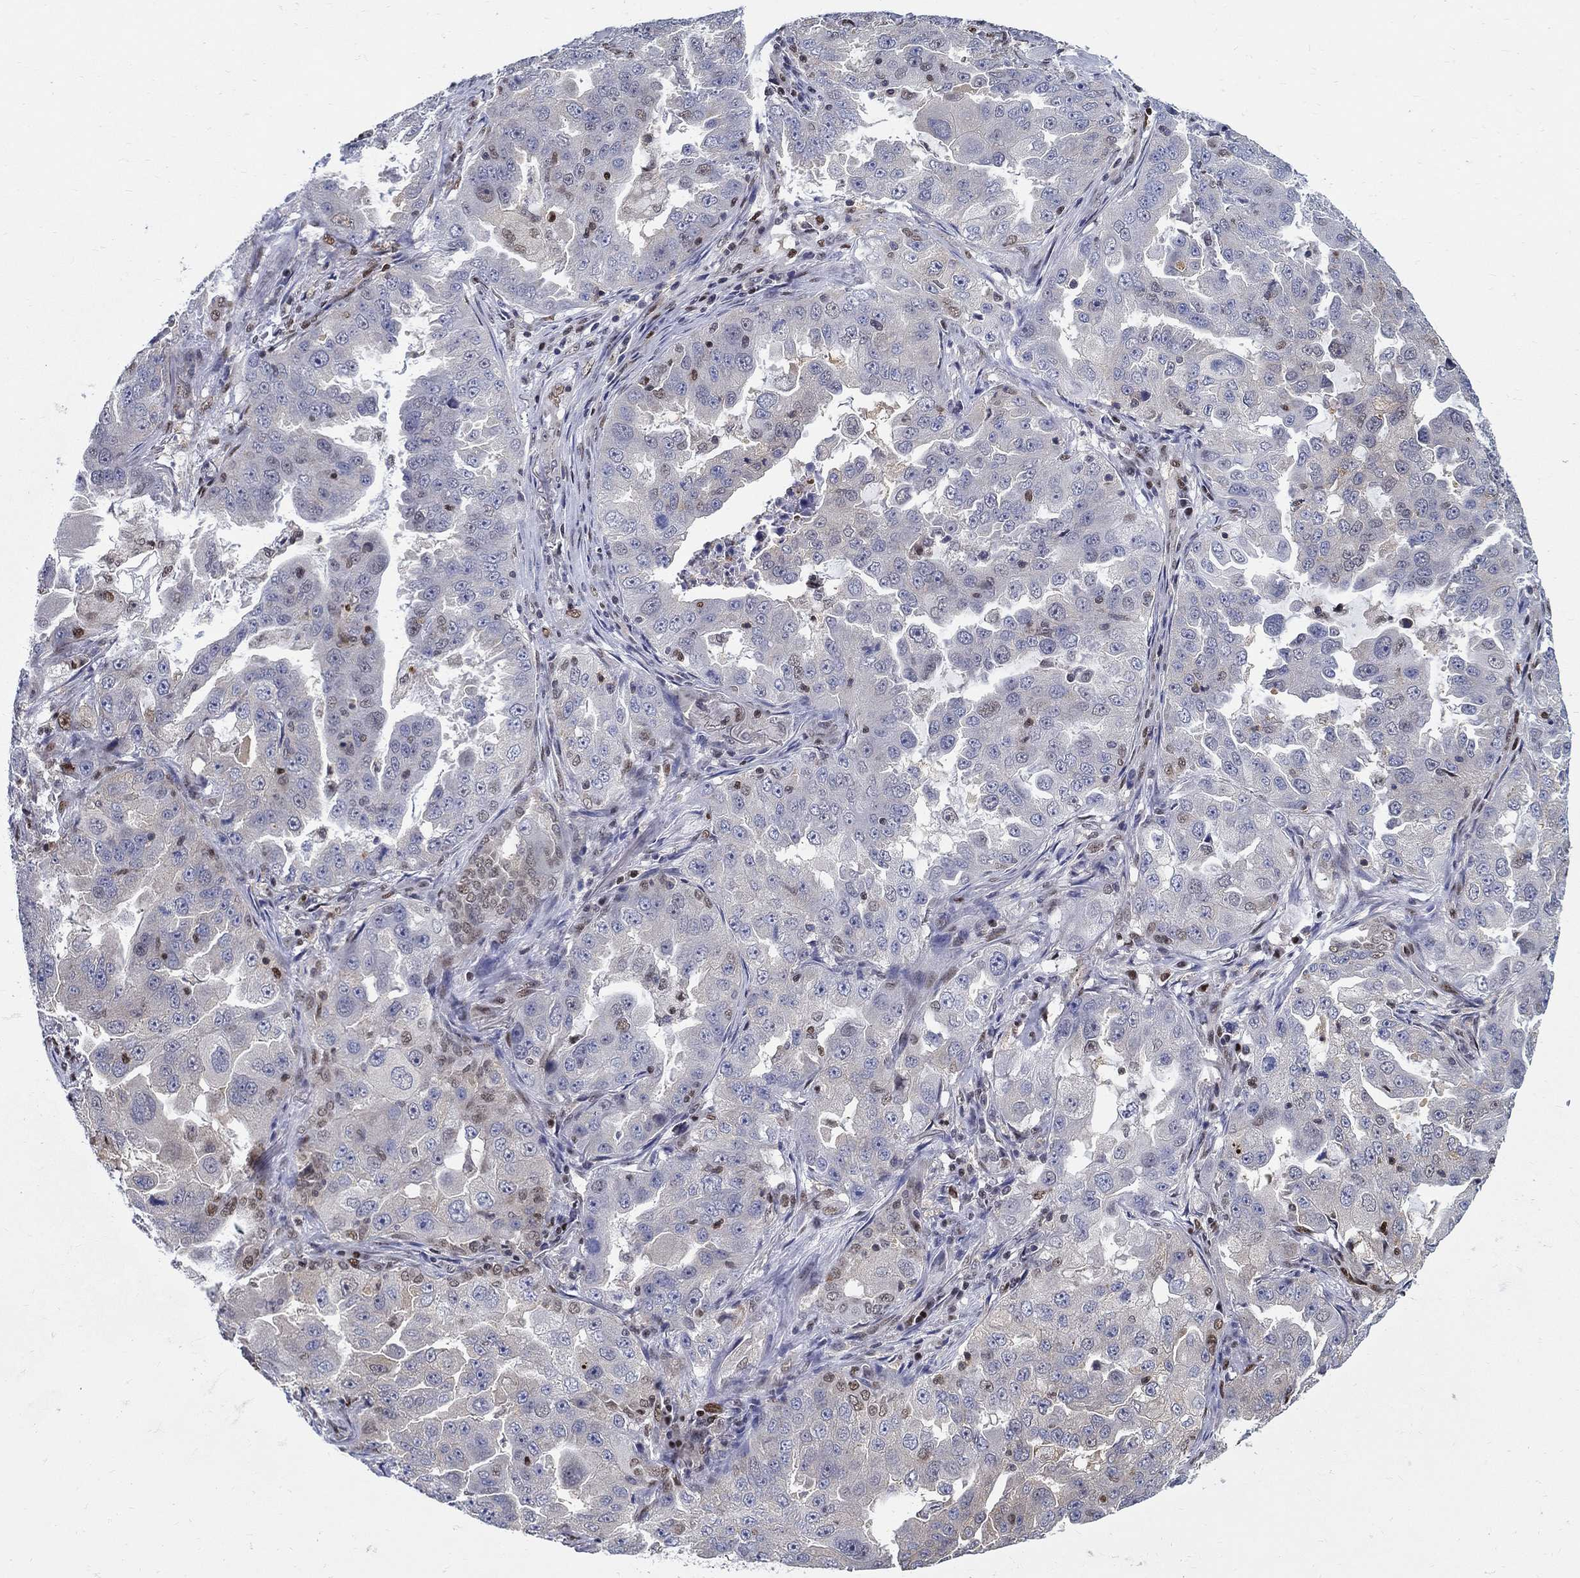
{"staining": {"intensity": "negative", "quantity": "none", "location": "none"}, "tissue": "lung cancer", "cell_type": "Tumor cells", "image_type": "cancer", "snomed": [{"axis": "morphology", "description": "Adenocarcinoma, NOS"}, {"axis": "topography", "description": "Lung"}], "caption": "Immunohistochemistry (IHC) image of neoplastic tissue: adenocarcinoma (lung) stained with DAB exhibits no significant protein expression in tumor cells. The staining is performed using DAB (3,3'-diaminobenzidine) brown chromogen with nuclei counter-stained in using hematoxylin.", "gene": "ZNF594", "patient": {"sex": "female", "age": 61}}